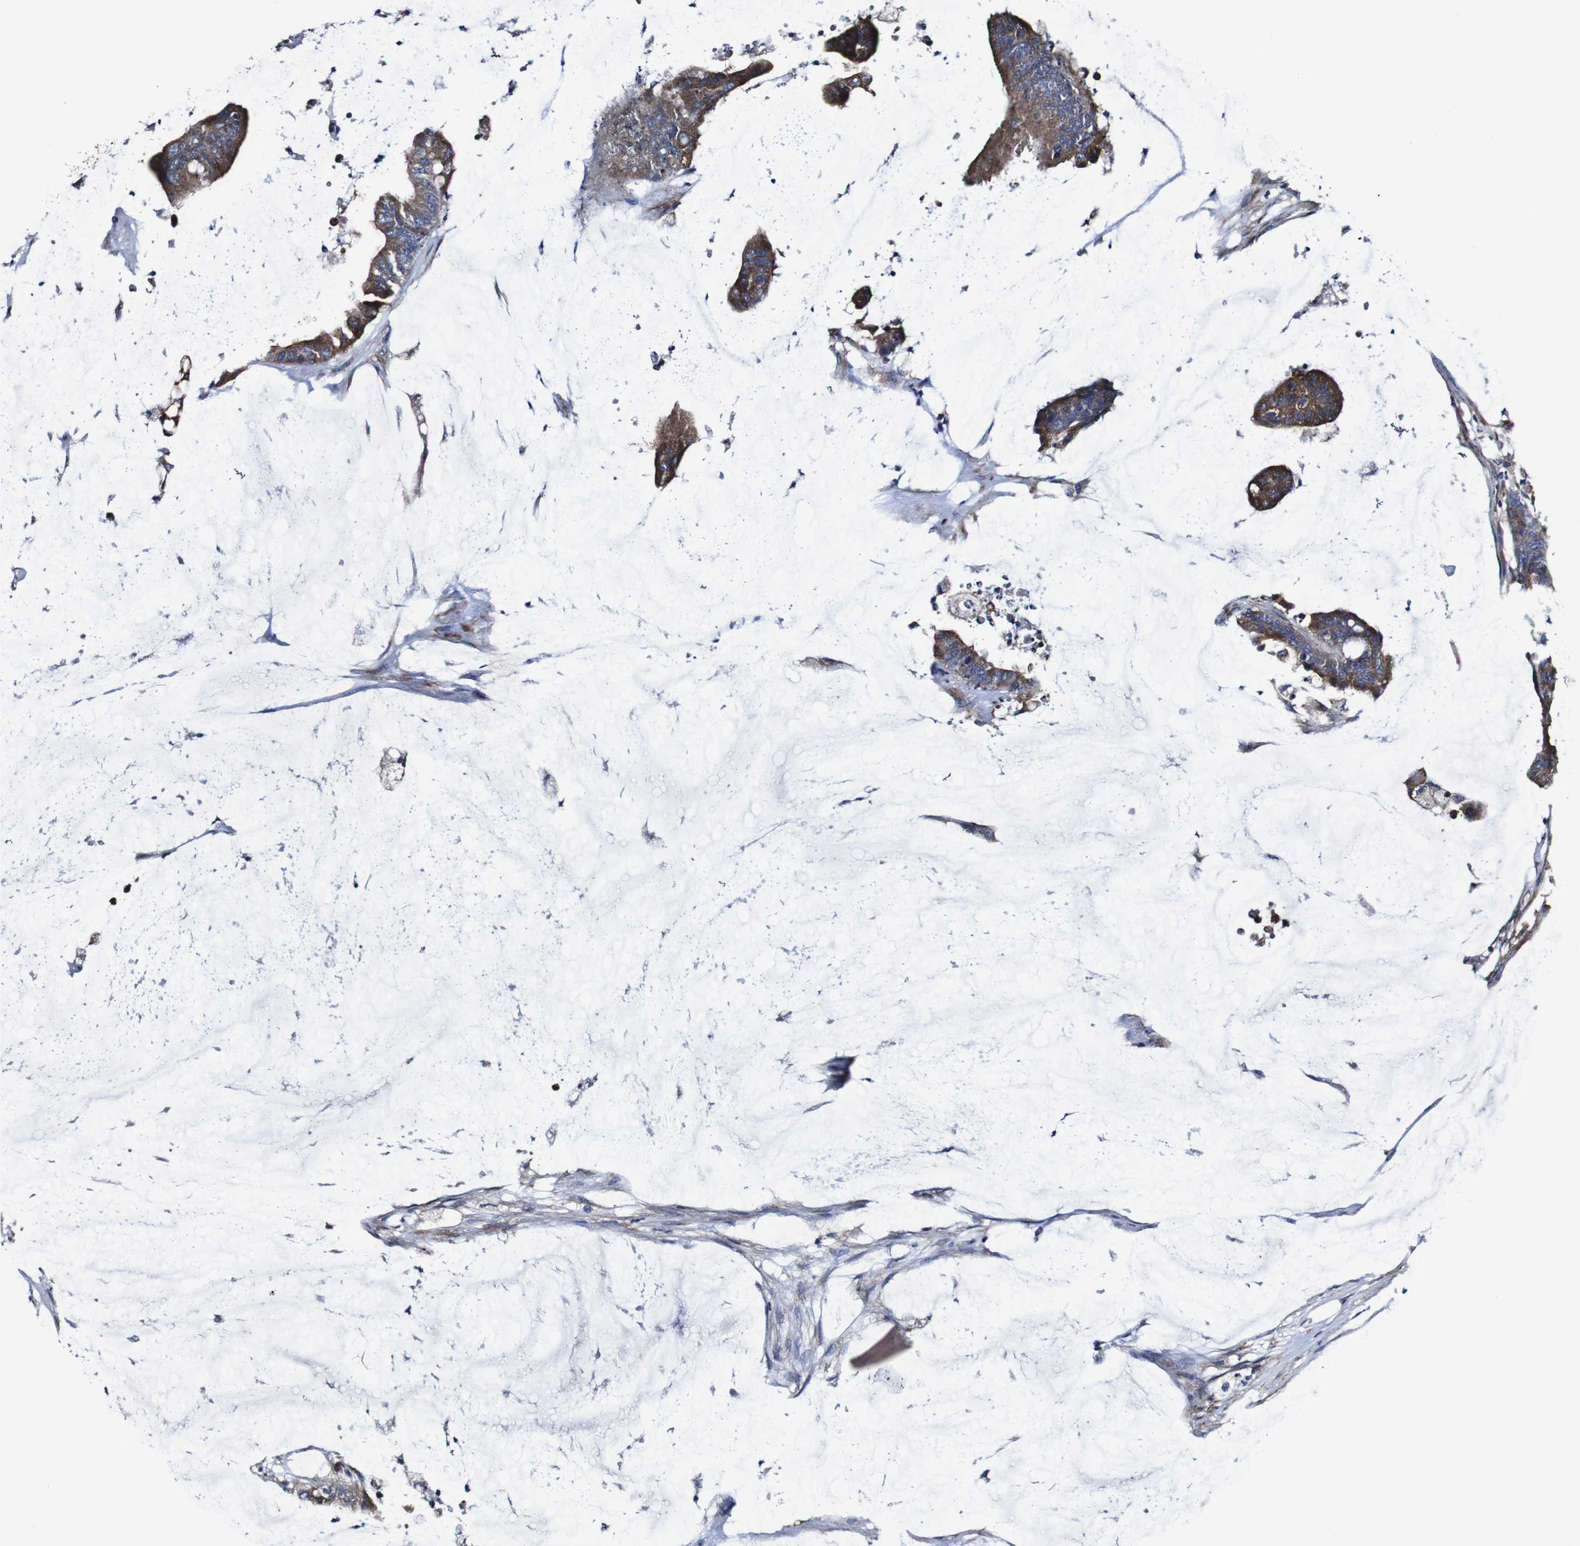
{"staining": {"intensity": "strong", "quantity": ">75%", "location": "cytoplasmic/membranous"}, "tissue": "colorectal cancer", "cell_type": "Tumor cells", "image_type": "cancer", "snomed": [{"axis": "morphology", "description": "Adenocarcinoma, NOS"}, {"axis": "topography", "description": "Rectum"}], "caption": "Adenocarcinoma (colorectal) stained with immunohistochemistry (IHC) shows strong cytoplasmic/membranous positivity in approximately >75% of tumor cells.", "gene": "CSF1R", "patient": {"sex": "female", "age": 66}}